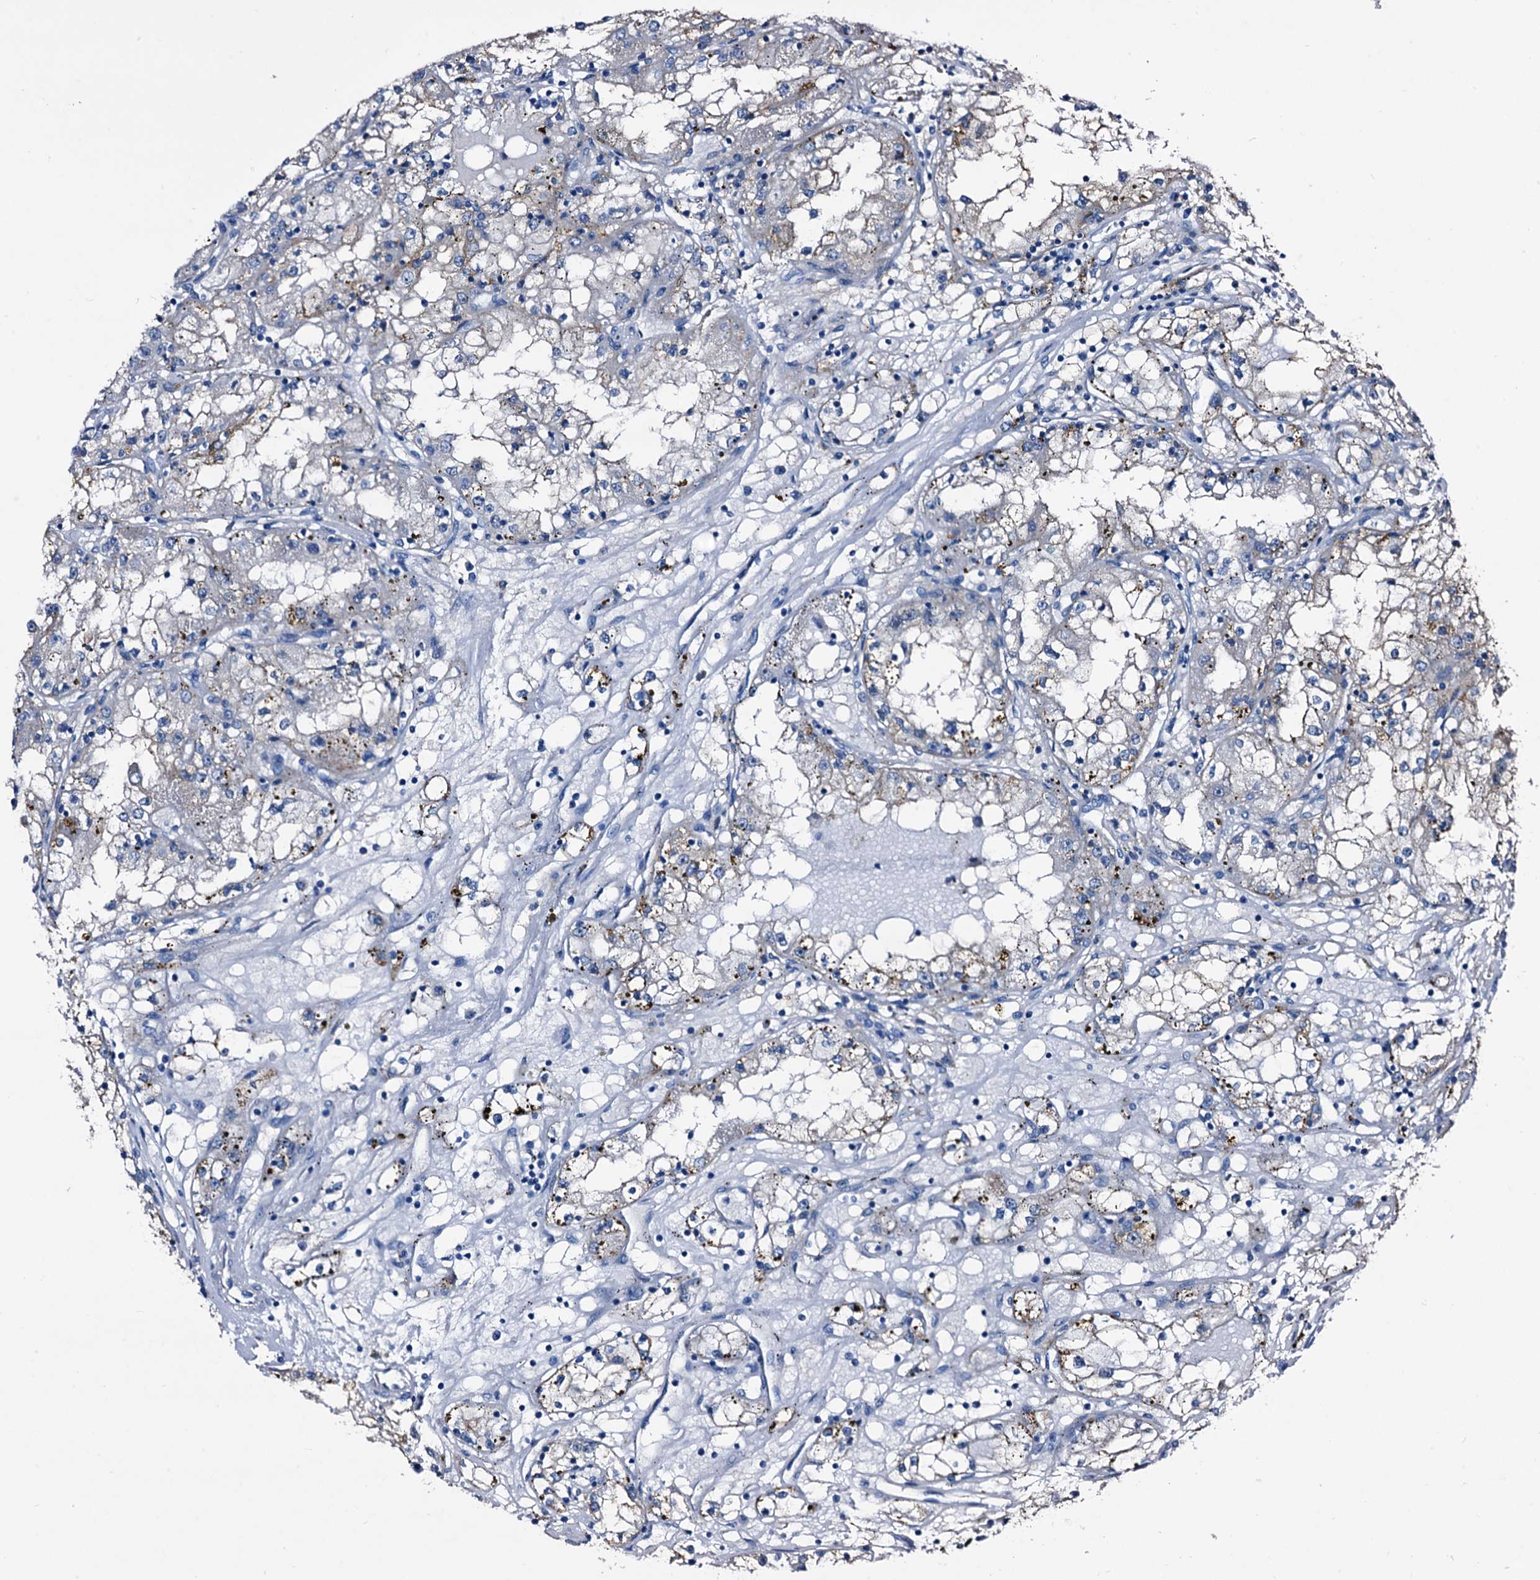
{"staining": {"intensity": "weak", "quantity": "<25%", "location": "cytoplasmic/membranous"}, "tissue": "renal cancer", "cell_type": "Tumor cells", "image_type": "cancer", "snomed": [{"axis": "morphology", "description": "Adenocarcinoma, NOS"}, {"axis": "topography", "description": "Kidney"}], "caption": "High magnification brightfield microscopy of renal adenocarcinoma stained with DAB (brown) and counterstained with hematoxylin (blue): tumor cells show no significant staining.", "gene": "EMG1", "patient": {"sex": "male", "age": 56}}